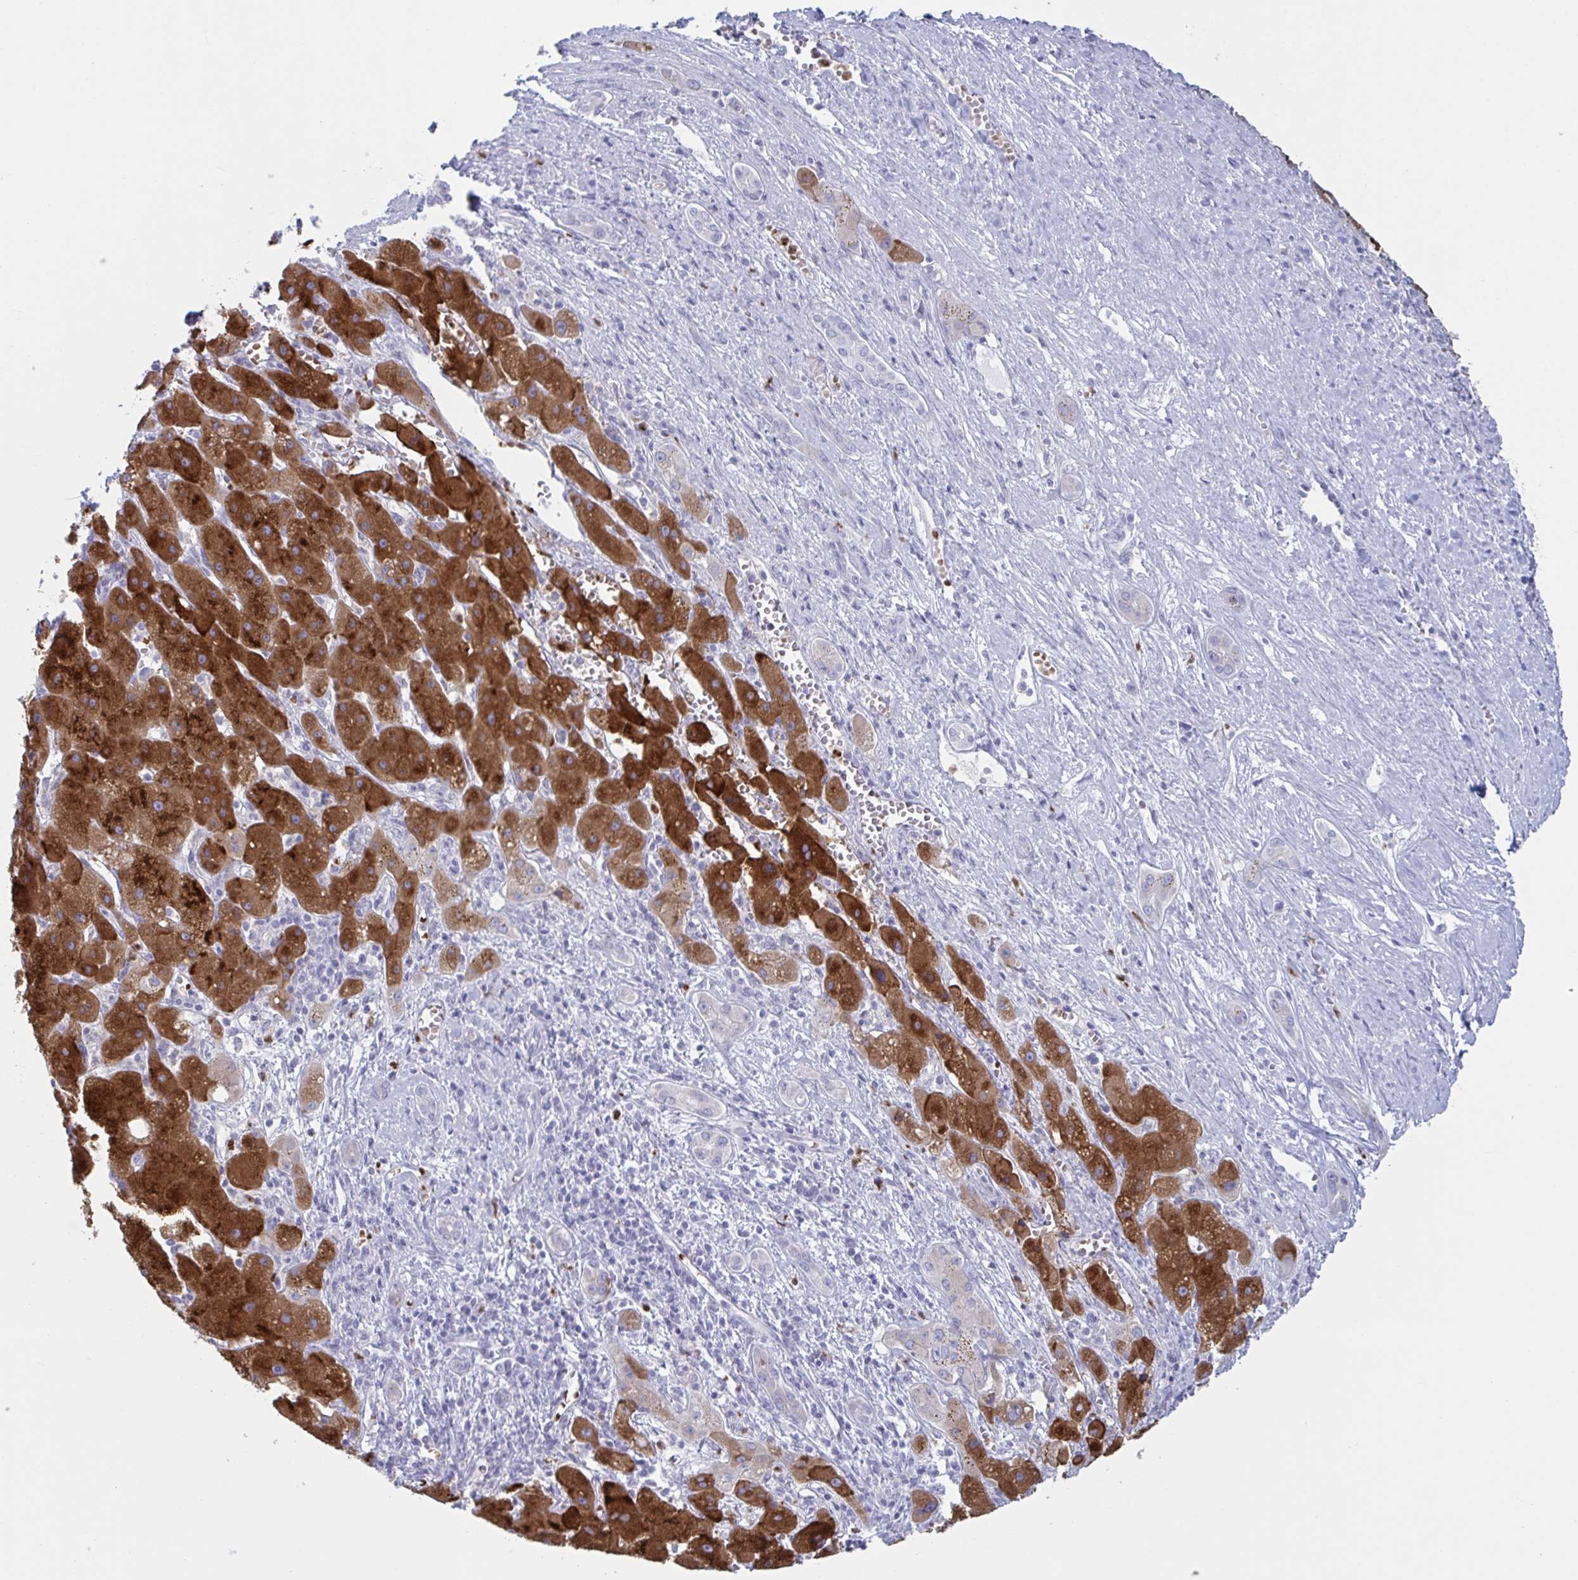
{"staining": {"intensity": "strong", "quantity": ">75%", "location": "cytoplasmic/membranous"}, "tissue": "liver cancer", "cell_type": "Tumor cells", "image_type": "cancer", "snomed": [{"axis": "morphology", "description": "Carcinoma, Hepatocellular, NOS"}, {"axis": "topography", "description": "Liver"}], "caption": "Brown immunohistochemical staining in hepatocellular carcinoma (liver) shows strong cytoplasmic/membranous expression in approximately >75% of tumor cells.", "gene": "CYP4F11", "patient": {"sex": "female", "age": 82}}